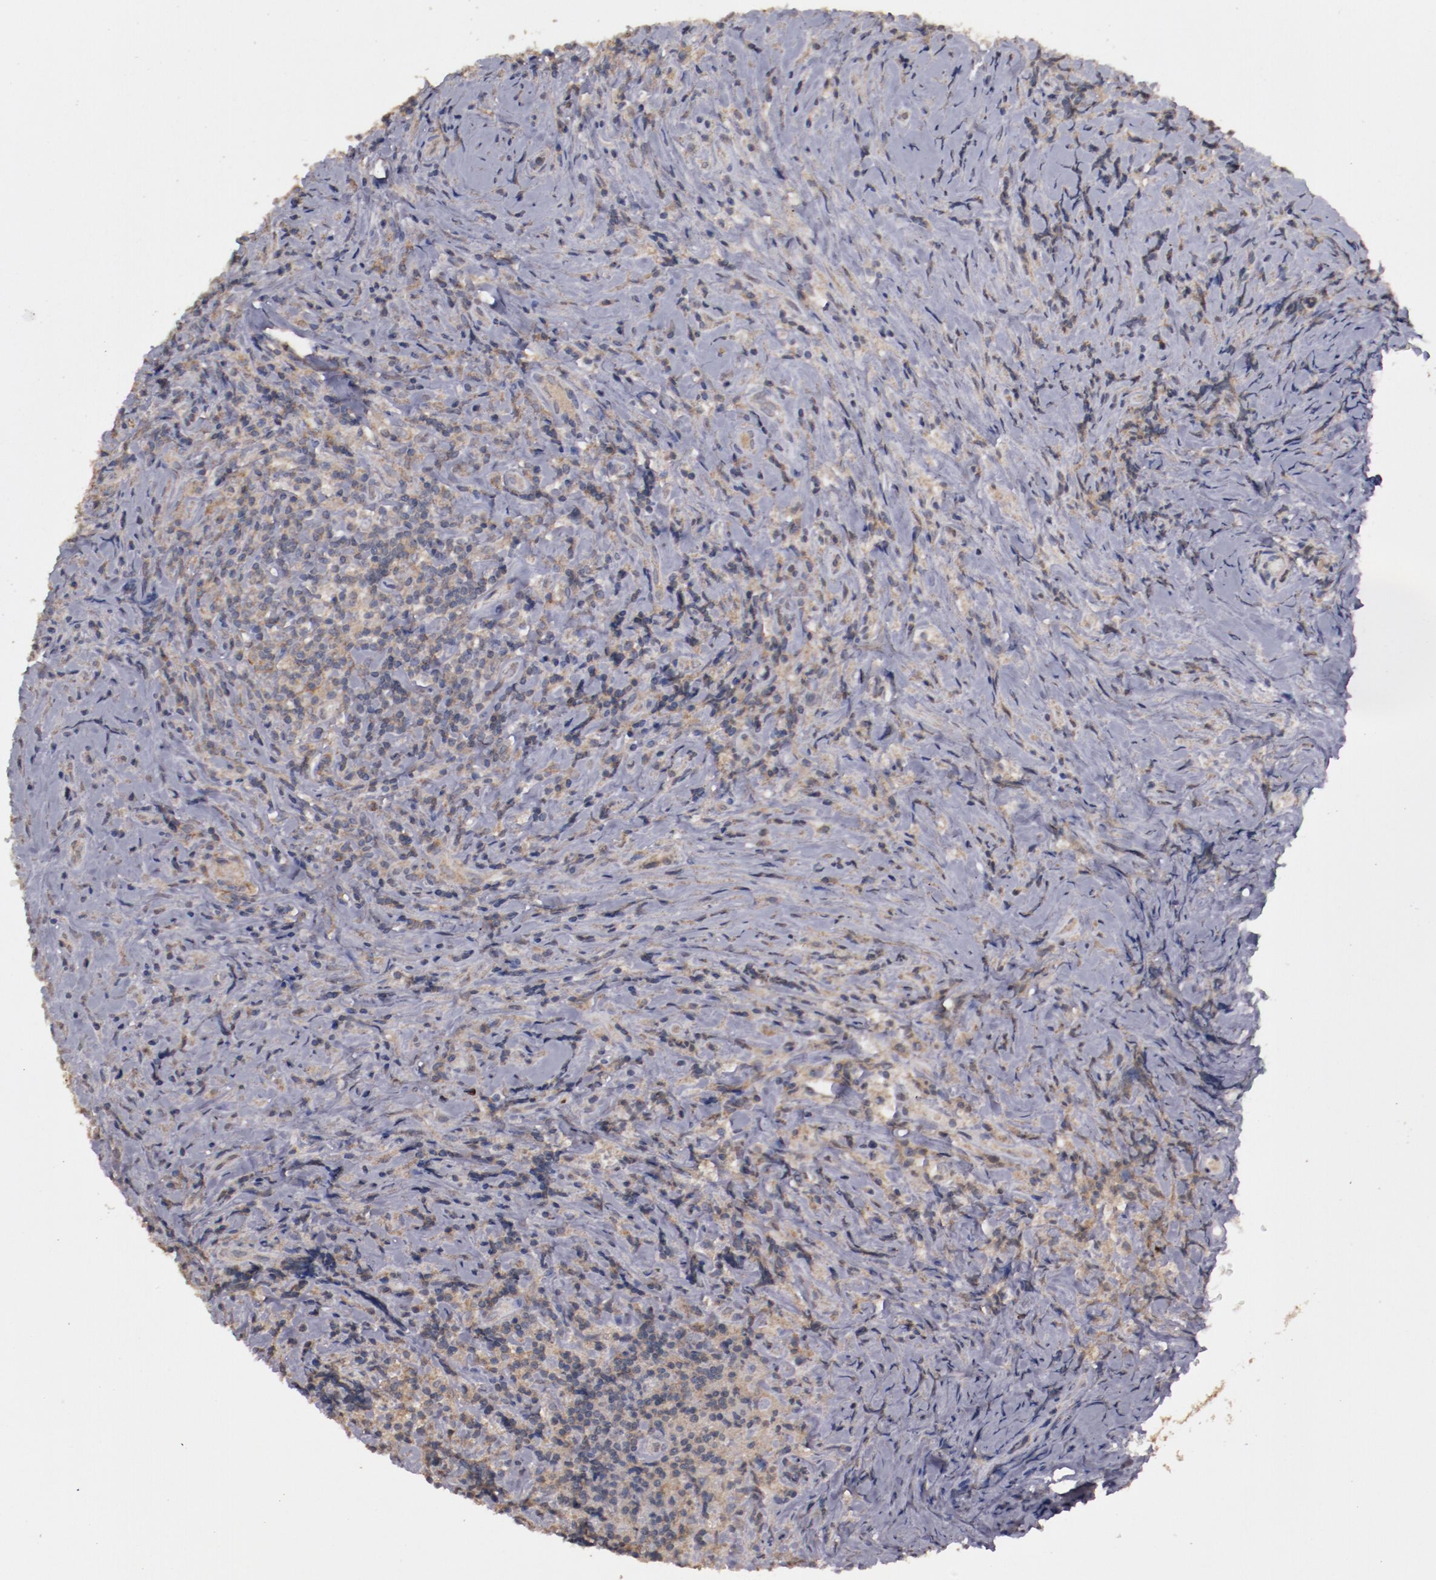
{"staining": {"intensity": "moderate", "quantity": "25%-75%", "location": "cytoplasmic/membranous"}, "tissue": "lymphoma", "cell_type": "Tumor cells", "image_type": "cancer", "snomed": [{"axis": "morphology", "description": "Hodgkin's disease, NOS"}, {"axis": "topography", "description": "Lymph node"}], "caption": "IHC micrograph of neoplastic tissue: lymphoma stained using IHC exhibits medium levels of moderate protein expression localized specifically in the cytoplasmic/membranous of tumor cells, appearing as a cytoplasmic/membranous brown color.", "gene": "FAT1", "patient": {"sex": "female", "age": 25}}